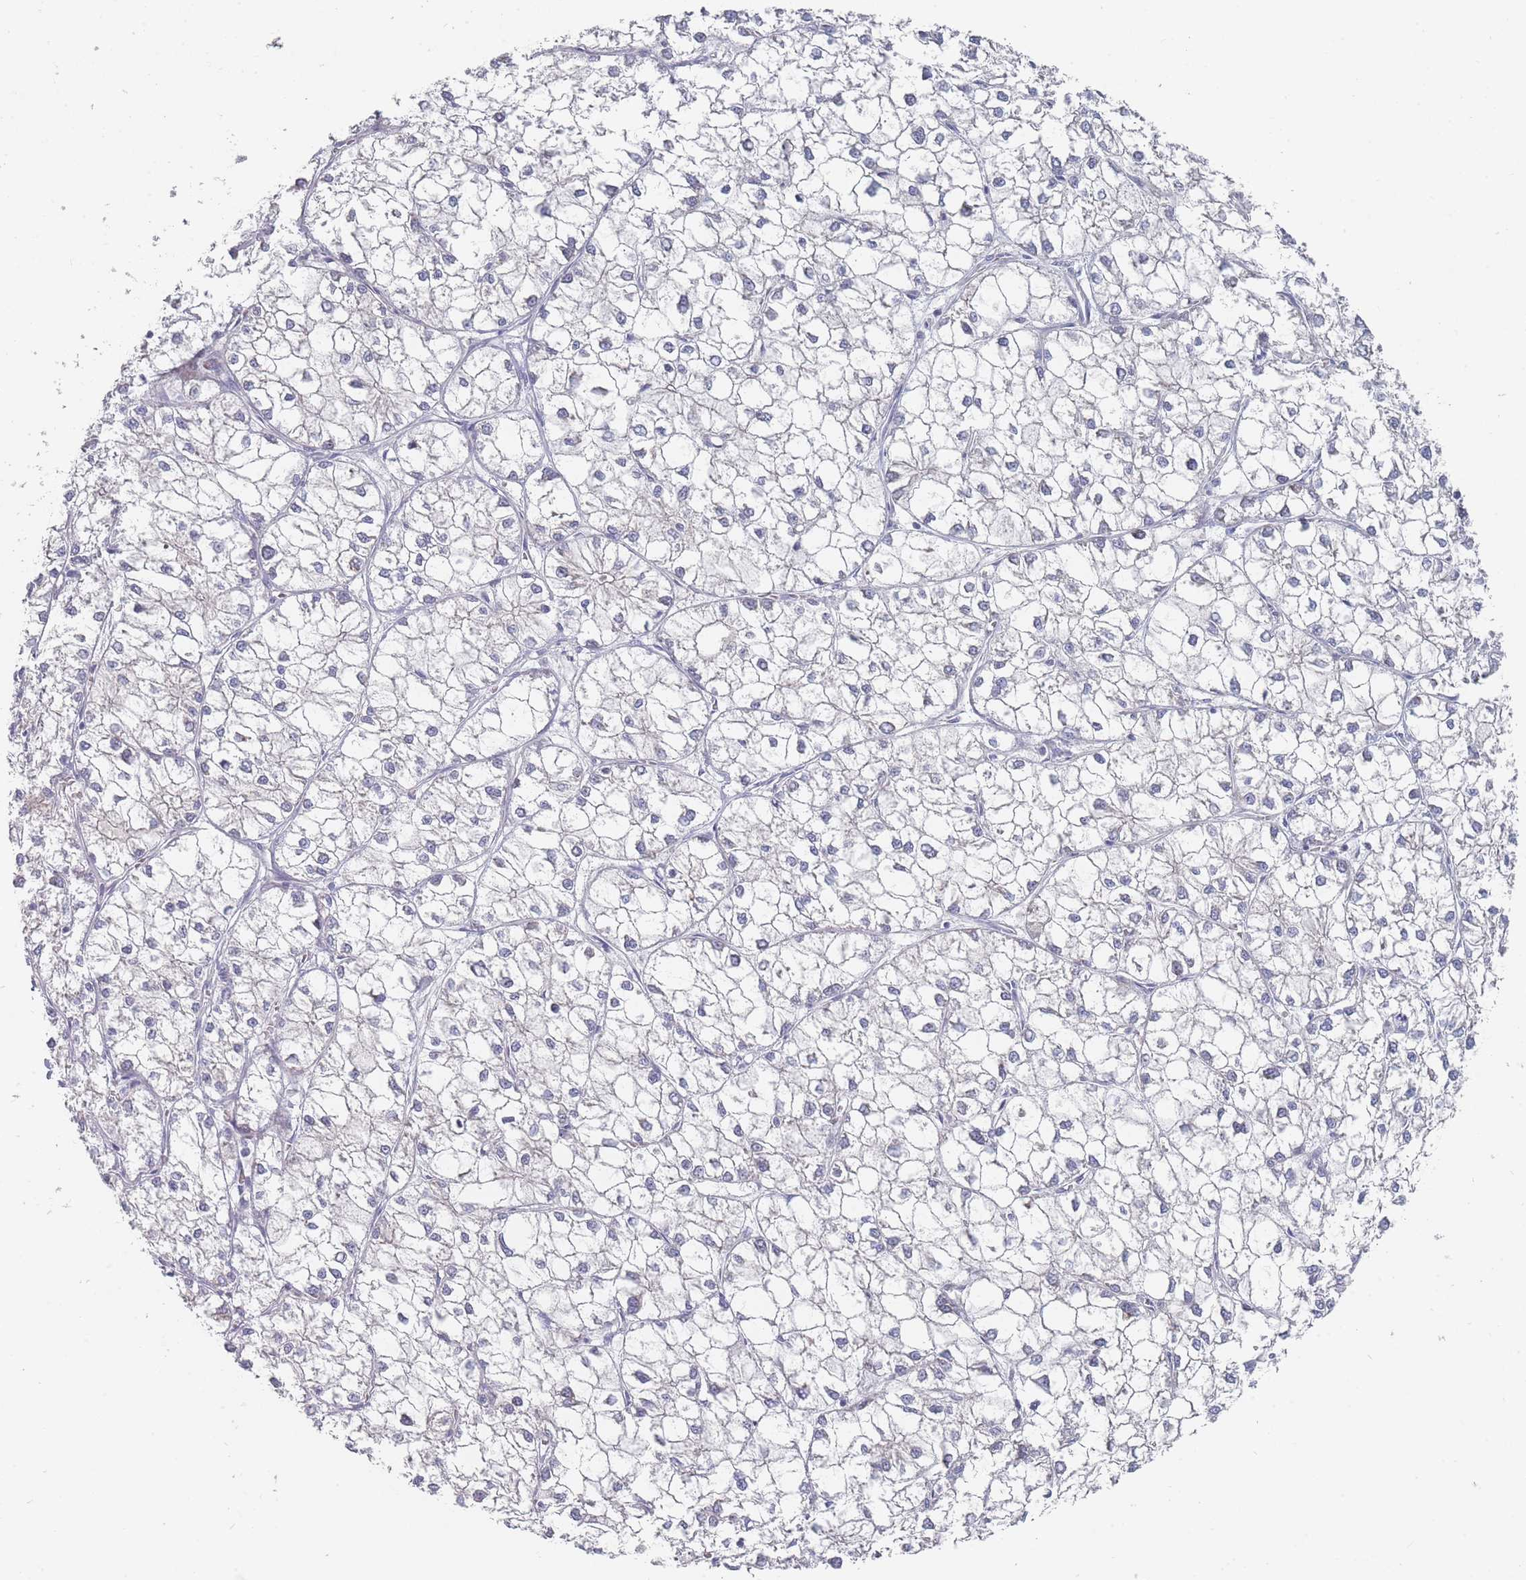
{"staining": {"intensity": "negative", "quantity": "none", "location": "none"}, "tissue": "liver cancer", "cell_type": "Tumor cells", "image_type": "cancer", "snomed": [{"axis": "morphology", "description": "Carcinoma, Hepatocellular, NOS"}, {"axis": "topography", "description": "Liver"}], "caption": "An IHC image of liver cancer is shown. There is no staining in tumor cells of liver cancer.", "gene": "SPATS1", "patient": {"sex": "female", "age": 43}}